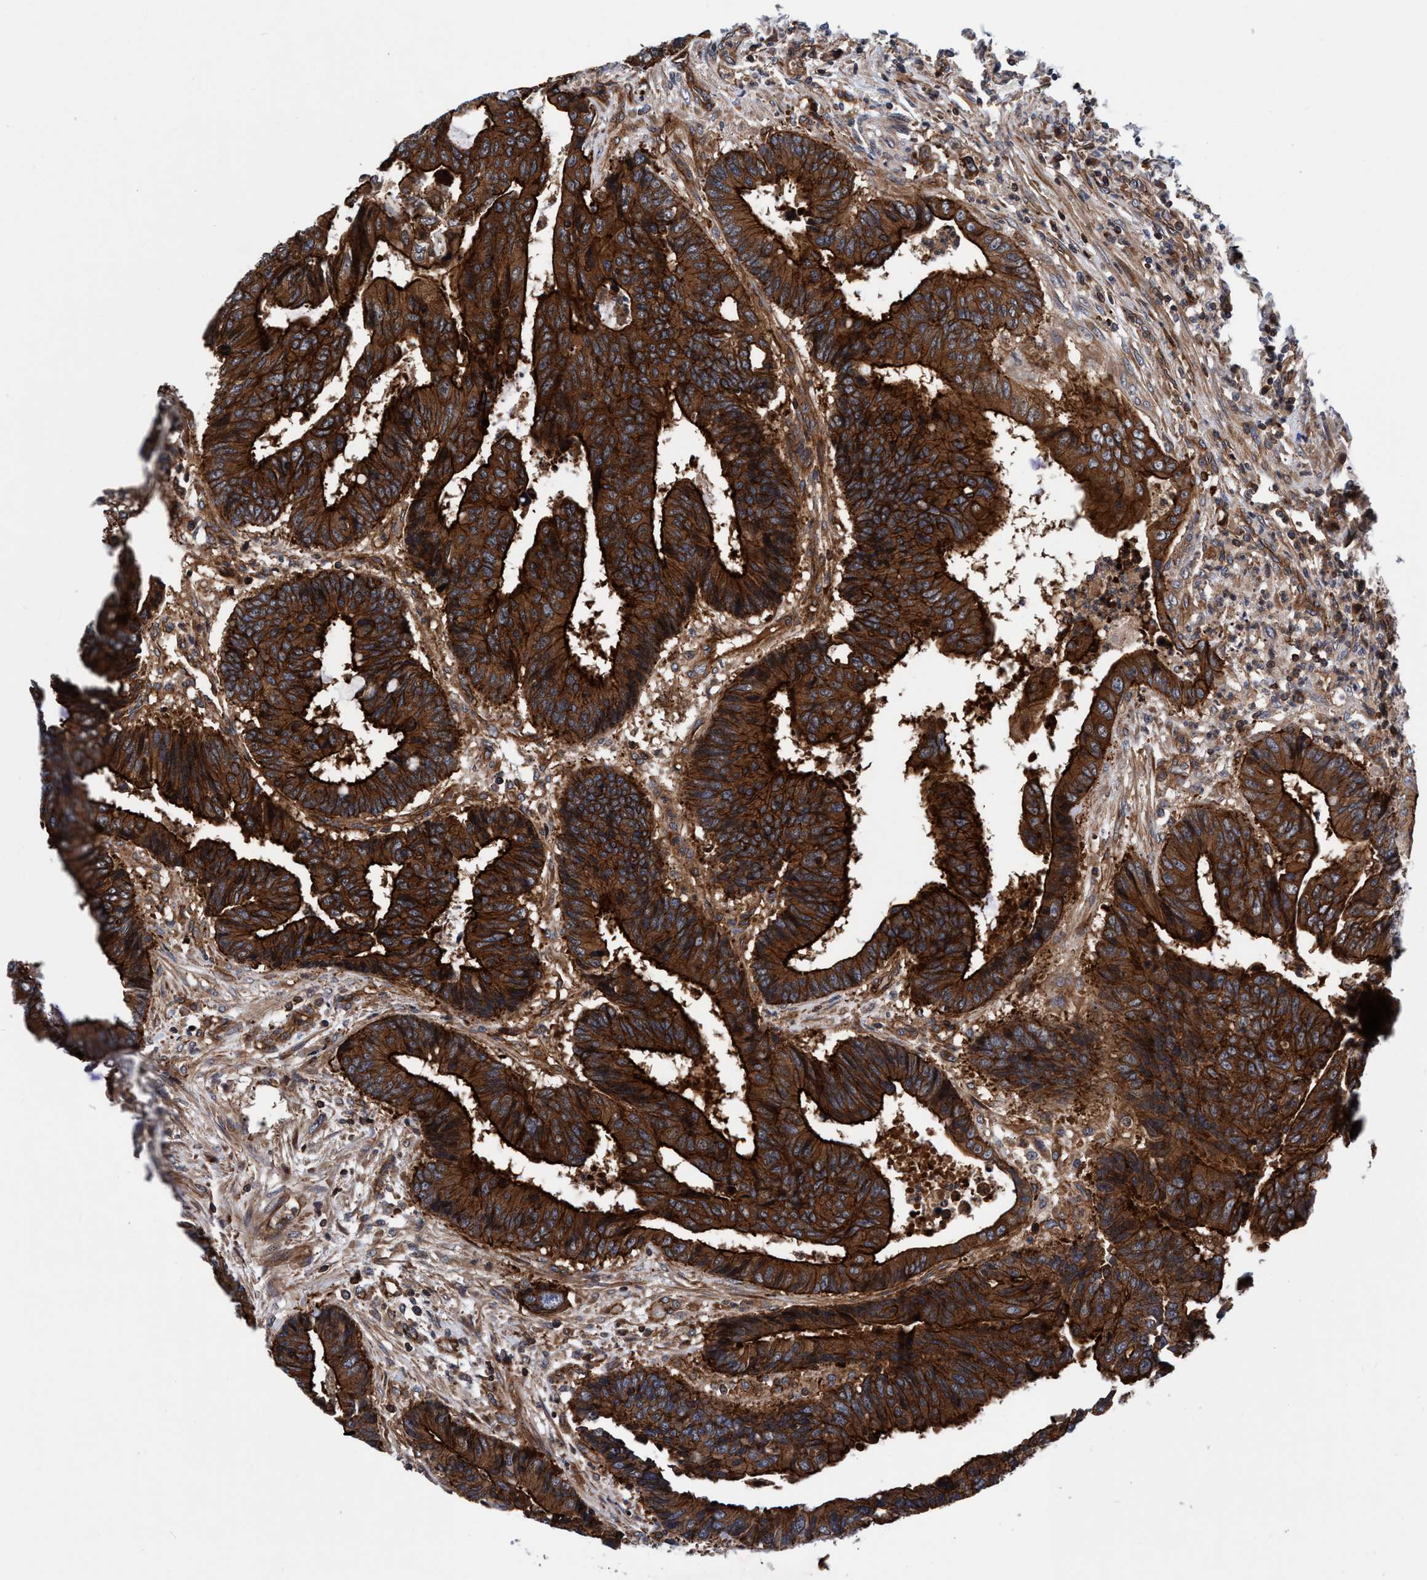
{"staining": {"intensity": "strong", "quantity": ">75%", "location": "cytoplasmic/membranous"}, "tissue": "colorectal cancer", "cell_type": "Tumor cells", "image_type": "cancer", "snomed": [{"axis": "morphology", "description": "Adenocarcinoma, NOS"}, {"axis": "topography", "description": "Rectum"}], "caption": "Strong cytoplasmic/membranous protein staining is seen in approximately >75% of tumor cells in adenocarcinoma (colorectal).", "gene": "MCM3AP", "patient": {"sex": "male", "age": 84}}